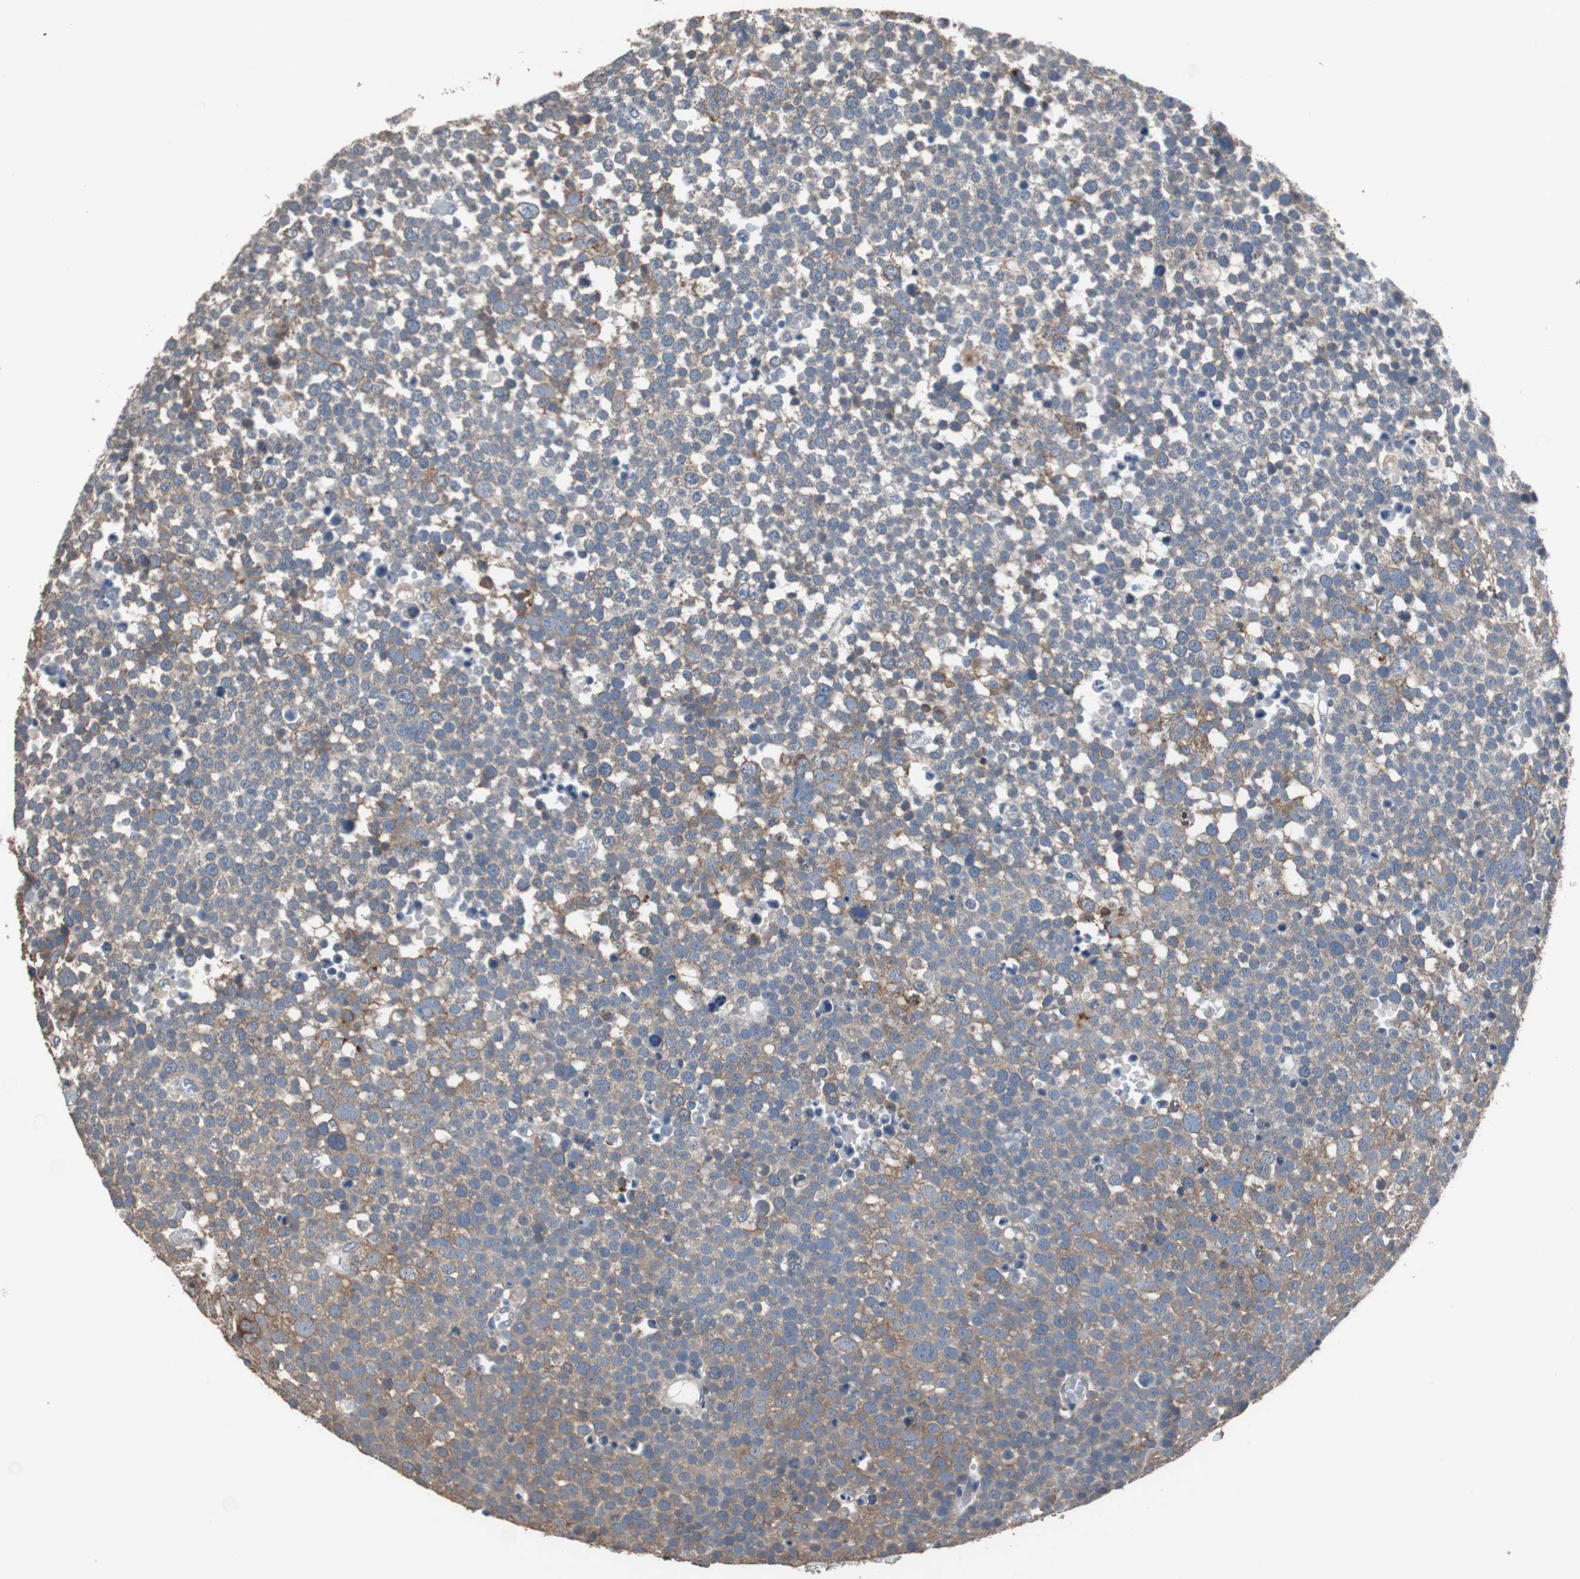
{"staining": {"intensity": "moderate", "quantity": ">75%", "location": "cytoplasmic/membranous"}, "tissue": "testis cancer", "cell_type": "Tumor cells", "image_type": "cancer", "snomed": [{"axis": "morphology", "description": "Seminoma, NOS"}, {"axis": "topography", "description": "Testis"}], "caption": "Human testis cancer stained with a protein marker reveals moderate staining in tumor cells.", "gene": "USP10", "patient": {"sex": "male", "age": 71}}